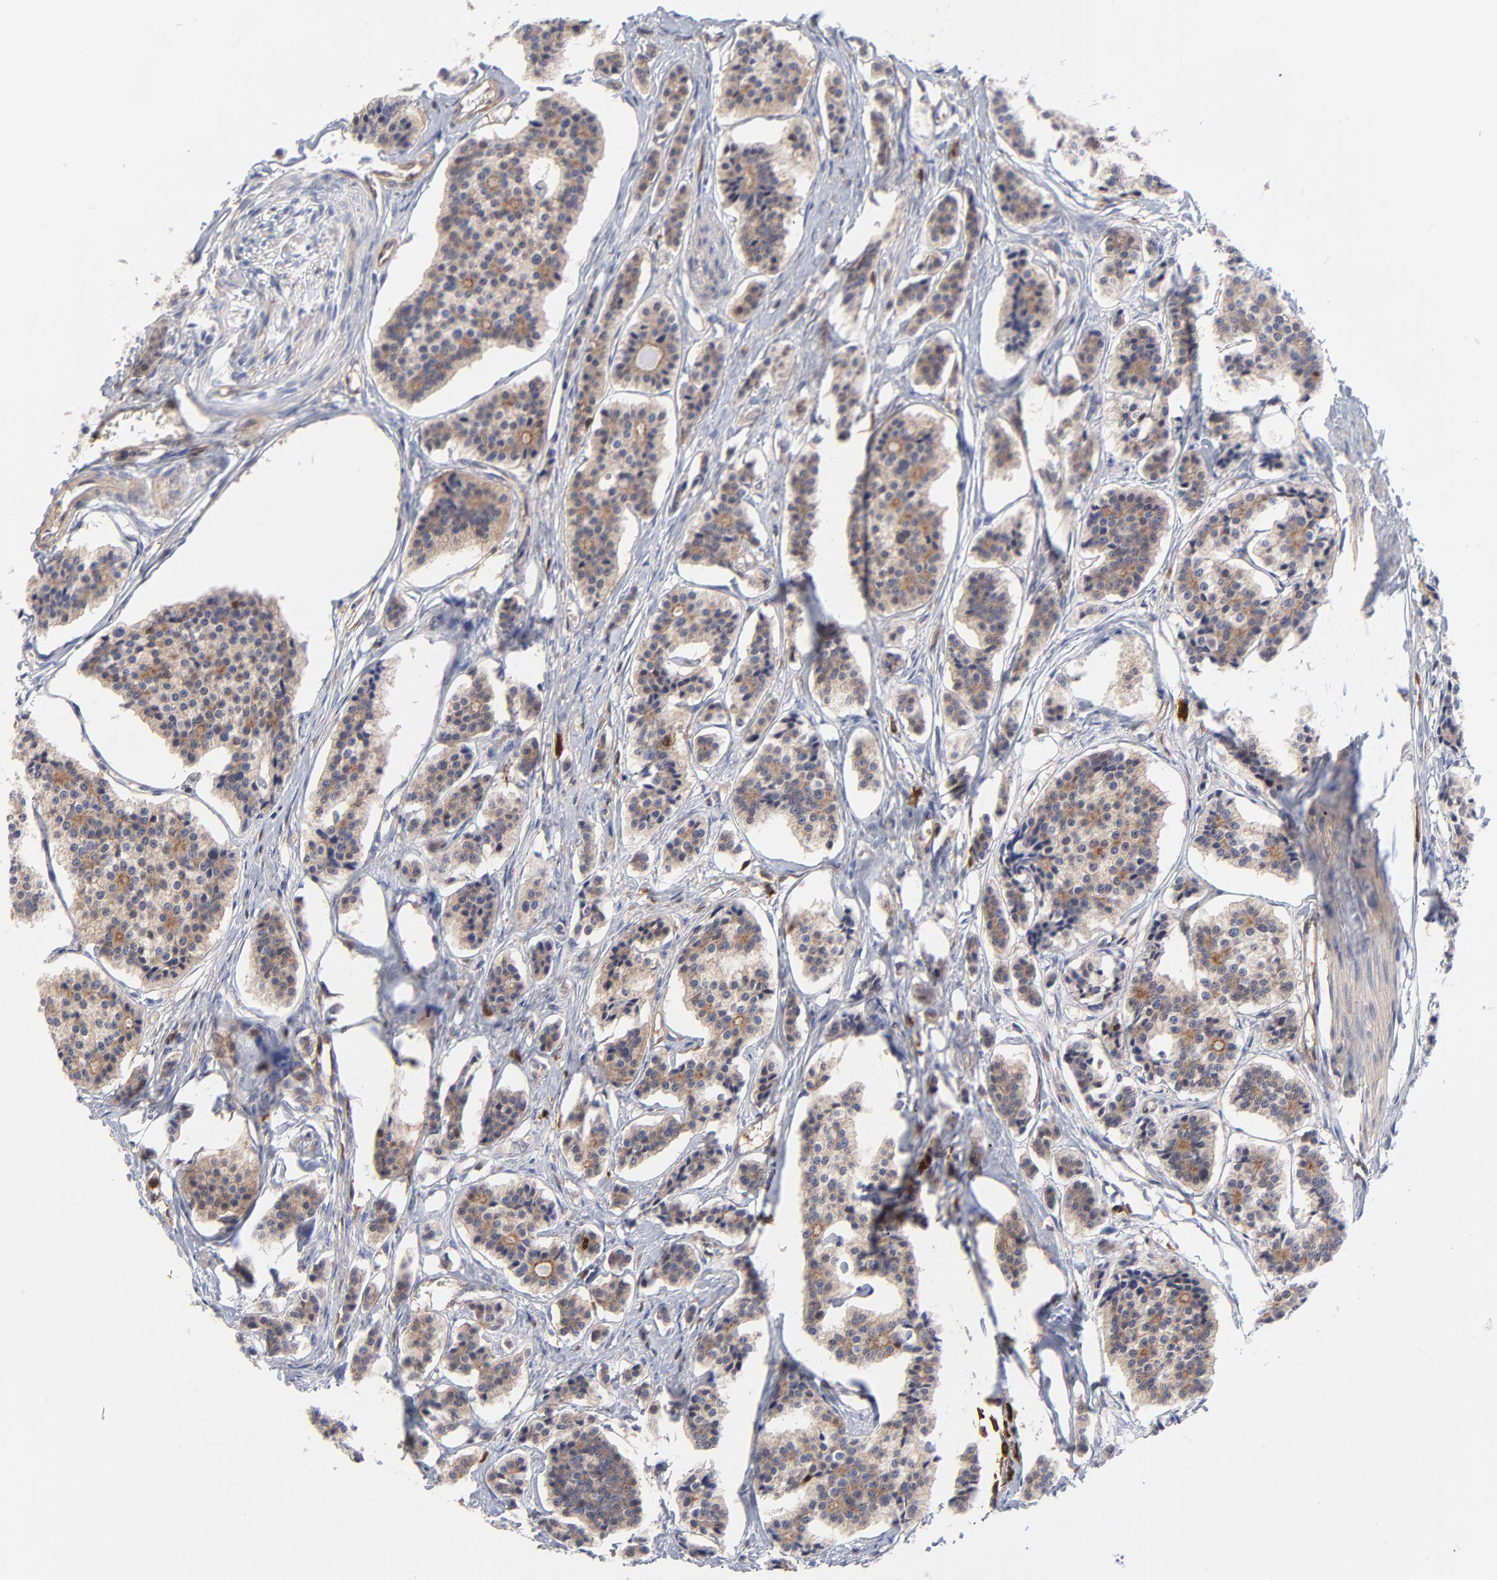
{"staining": {"intensity": "moderate", "quantity": "25%-75%", "location": "cytoplasmic/membranous"}, "tissue": "carcinoid", "cell_type": "Tumor cells", "image_type": "cancer", "snomed": [{"axis": "morphology", "description": "Carcinoid, malignant, NOS"}, {"axis": "topography", "description": "Small intestine"}], "caption": "IHC of human carcinoid demonstrates medium levels of moderate cytoplasmic/membranous staining in about 25%-75% of tumor cells.", "gene": "DCTPP1", "patient": {"sex": "male", "age": 63}}